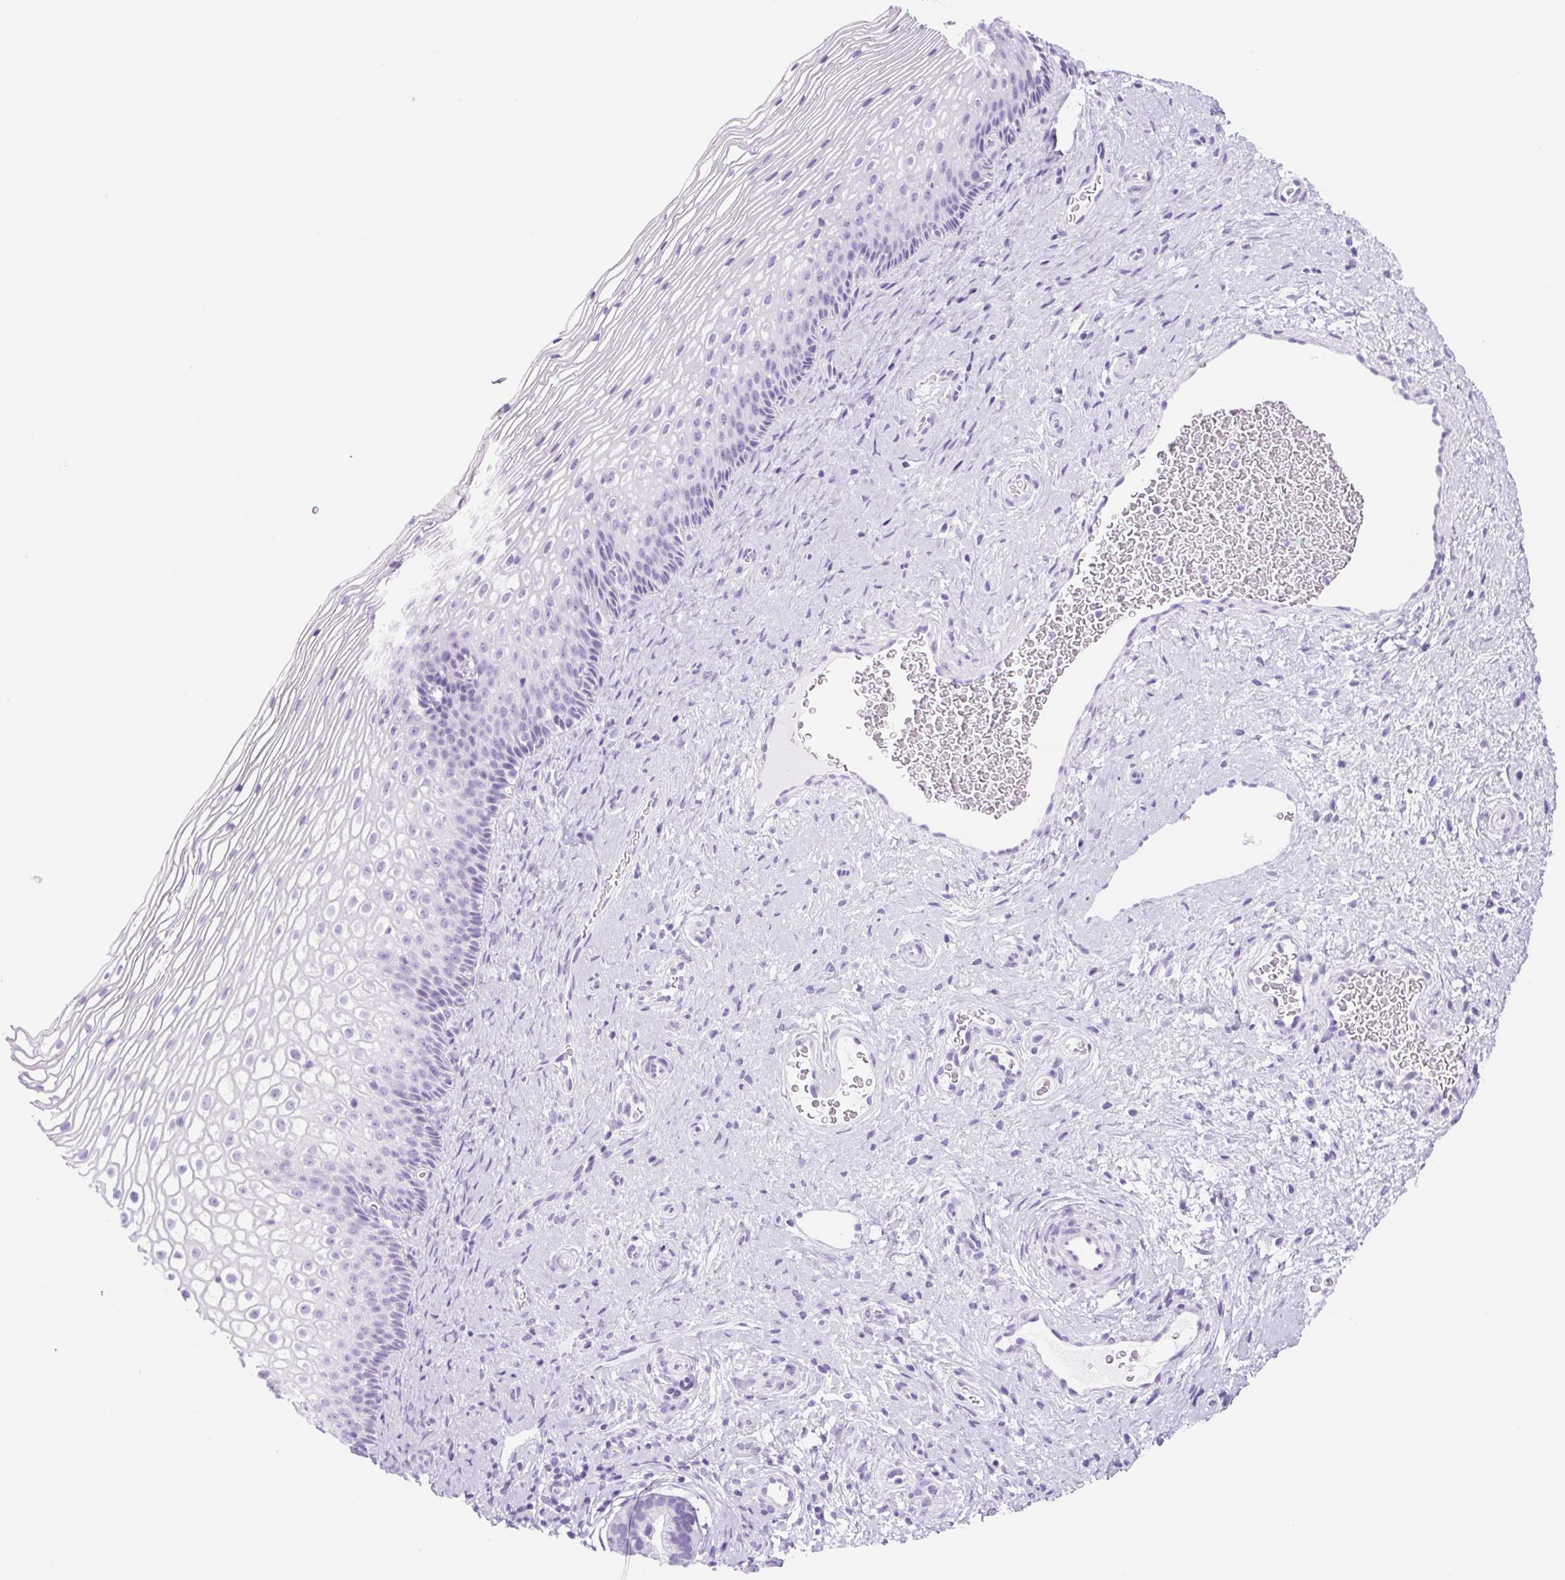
{"staining": {"intensity": "negative", "quantity": "none", "location": "none"}, "tissue": "cervix", "cell_type": "Glandular cells", "image_type": "normal", "snomed": [{"axis": "morphology", "description": "Normal tissue, NOS"}, {"axis": "topography", "description": "Cervix"}], "caption": "Cervix stained for a protein using immunohistochemistry reveals no staining glandular cells.", "gene": "CYP21A2", "patient": {"sex": "female", "age": 34}}